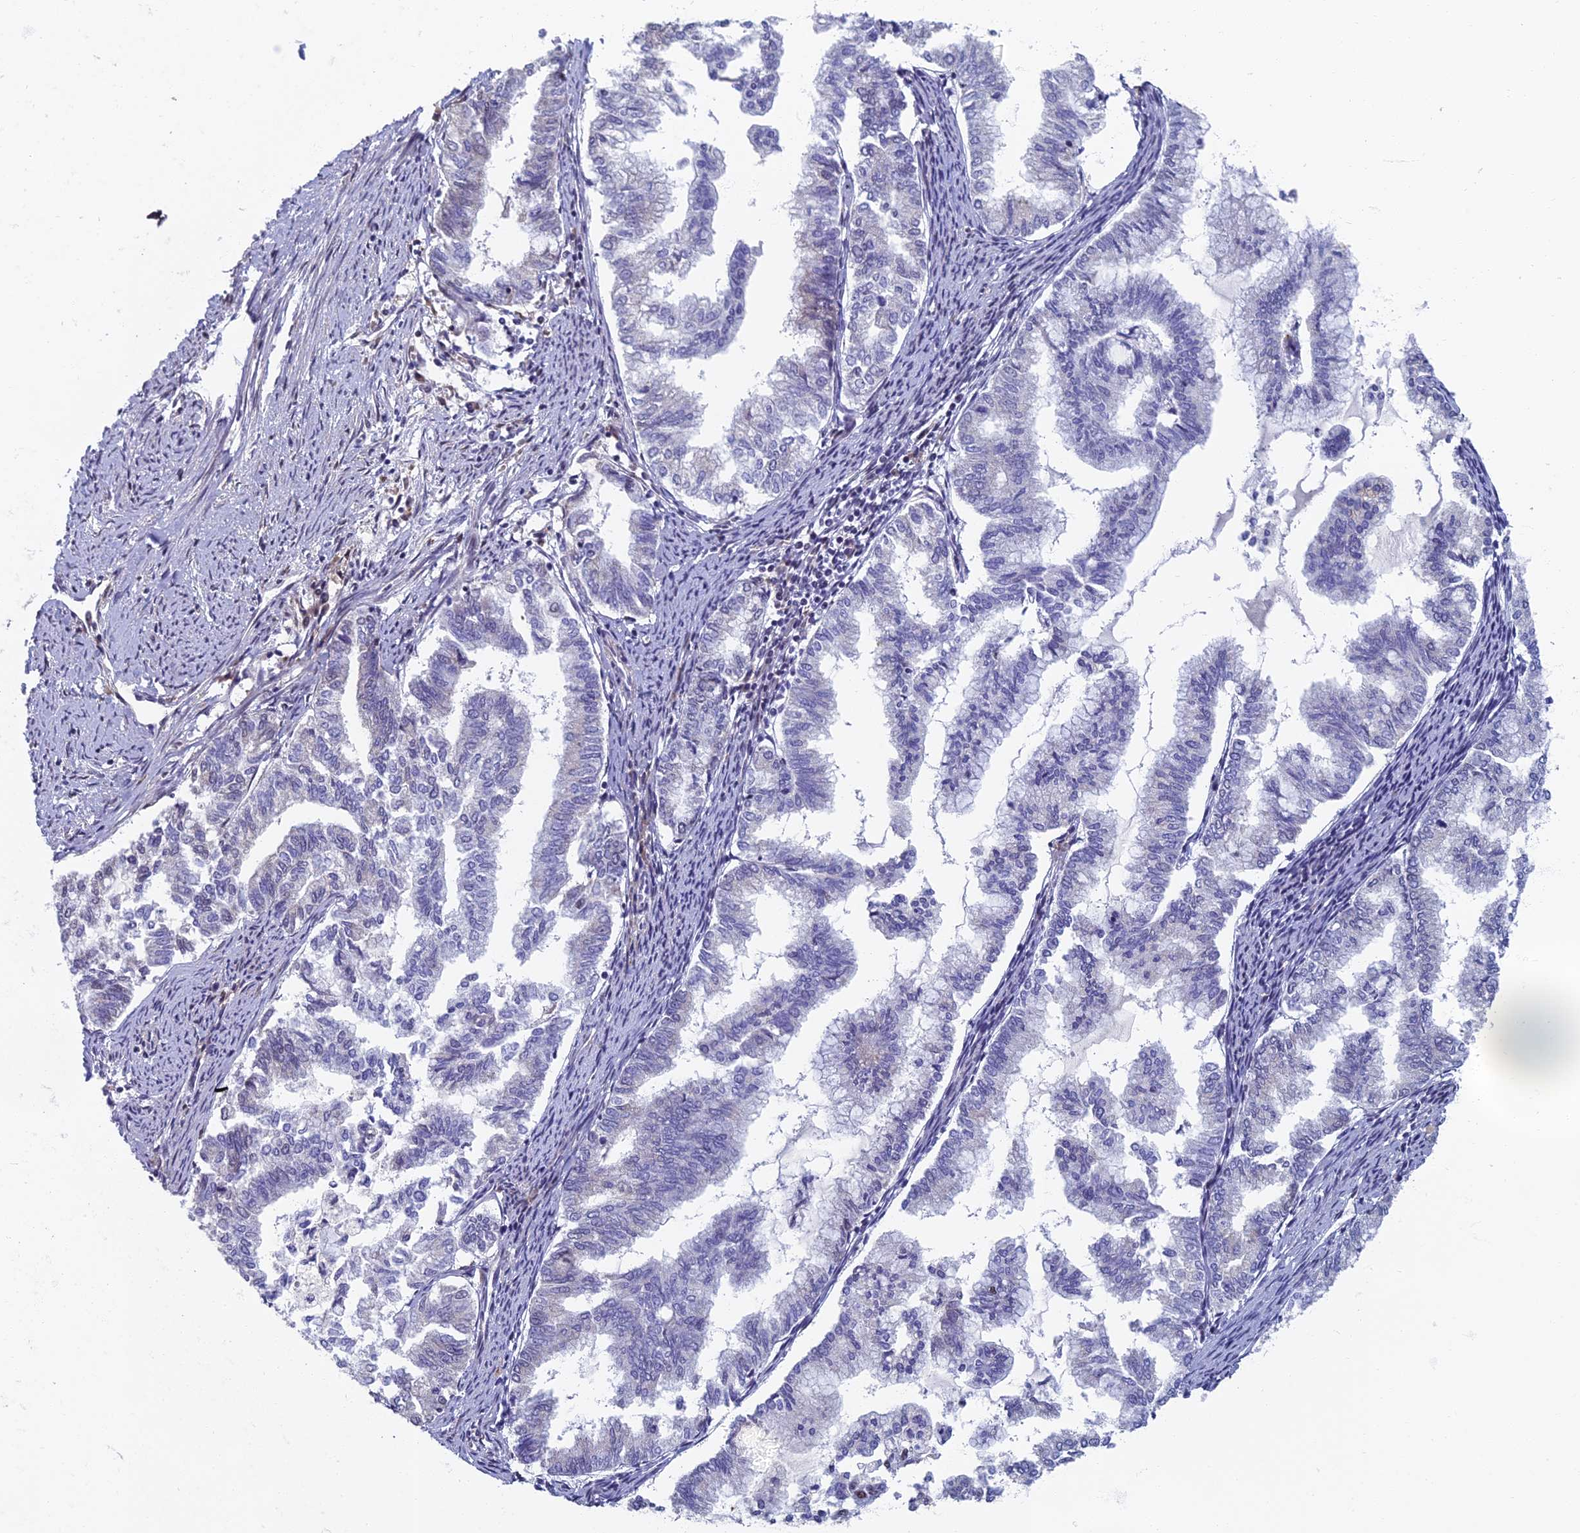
{"staining": {"intensity": "negative", "quantity": "none", "location": "none"}, "tissue": "endometrial cancer", "cell_type": "Tumor cells", "image_type": "cancer", "snomed": [{"axis": "morphology", "description": "Adenocarcinoma, NOS"}, {"axis": "topography", "description": "Endometrium"}], "caption": "This is a histopathology image of immunohistochemistry staining of adenocarcinoma (endometrial), which shows no expression in tumor cells. (Immunohistochemistry (ihc), brightfield microscopy, high magnification).", "gene": "TAF13", "patient": {"sex": "female", "age": 79}}